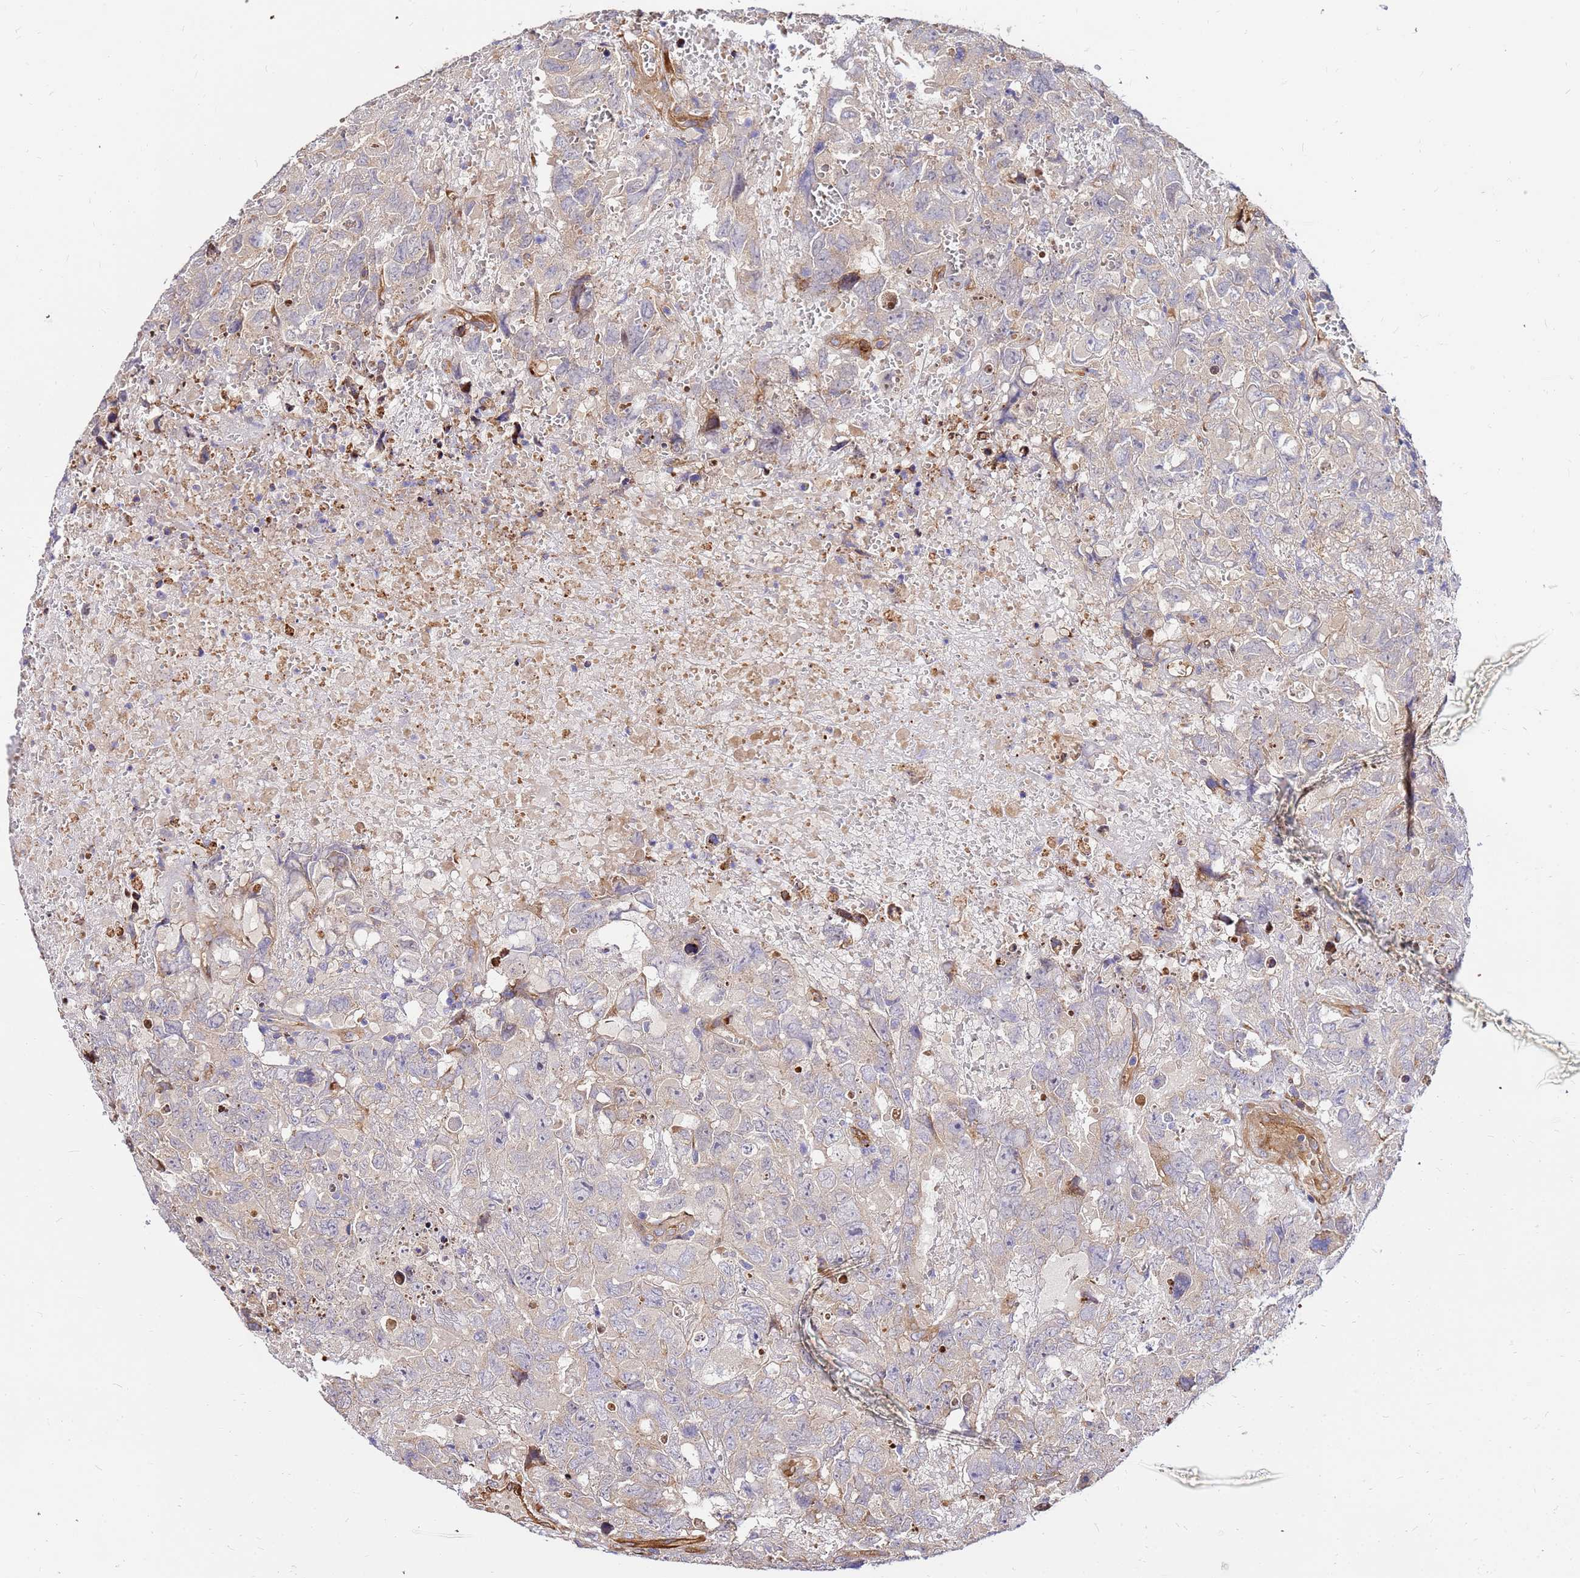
{"staining": {"intensity": "moderate", "quantity": "<25%", "location": "cytoplasmic/membranous"}, "tissue": "testis cancer", "cell_type": "Tumor cells", "image_type": "cancer", "snomed": [{"axis": "morphology", "description": "Carcinoma, Embryonal, NOS"}, {"axis": "topography", "description": "Testis"}], "caption": "Human testis cancer (embryonal carcinoma) stained for a protein (brown) shows moderate cytoplasmic/membranous positive expression in approximately <25% of tumor cells.", "gene": "WWC2", "patient": {"sex": "male", "age": 45}}